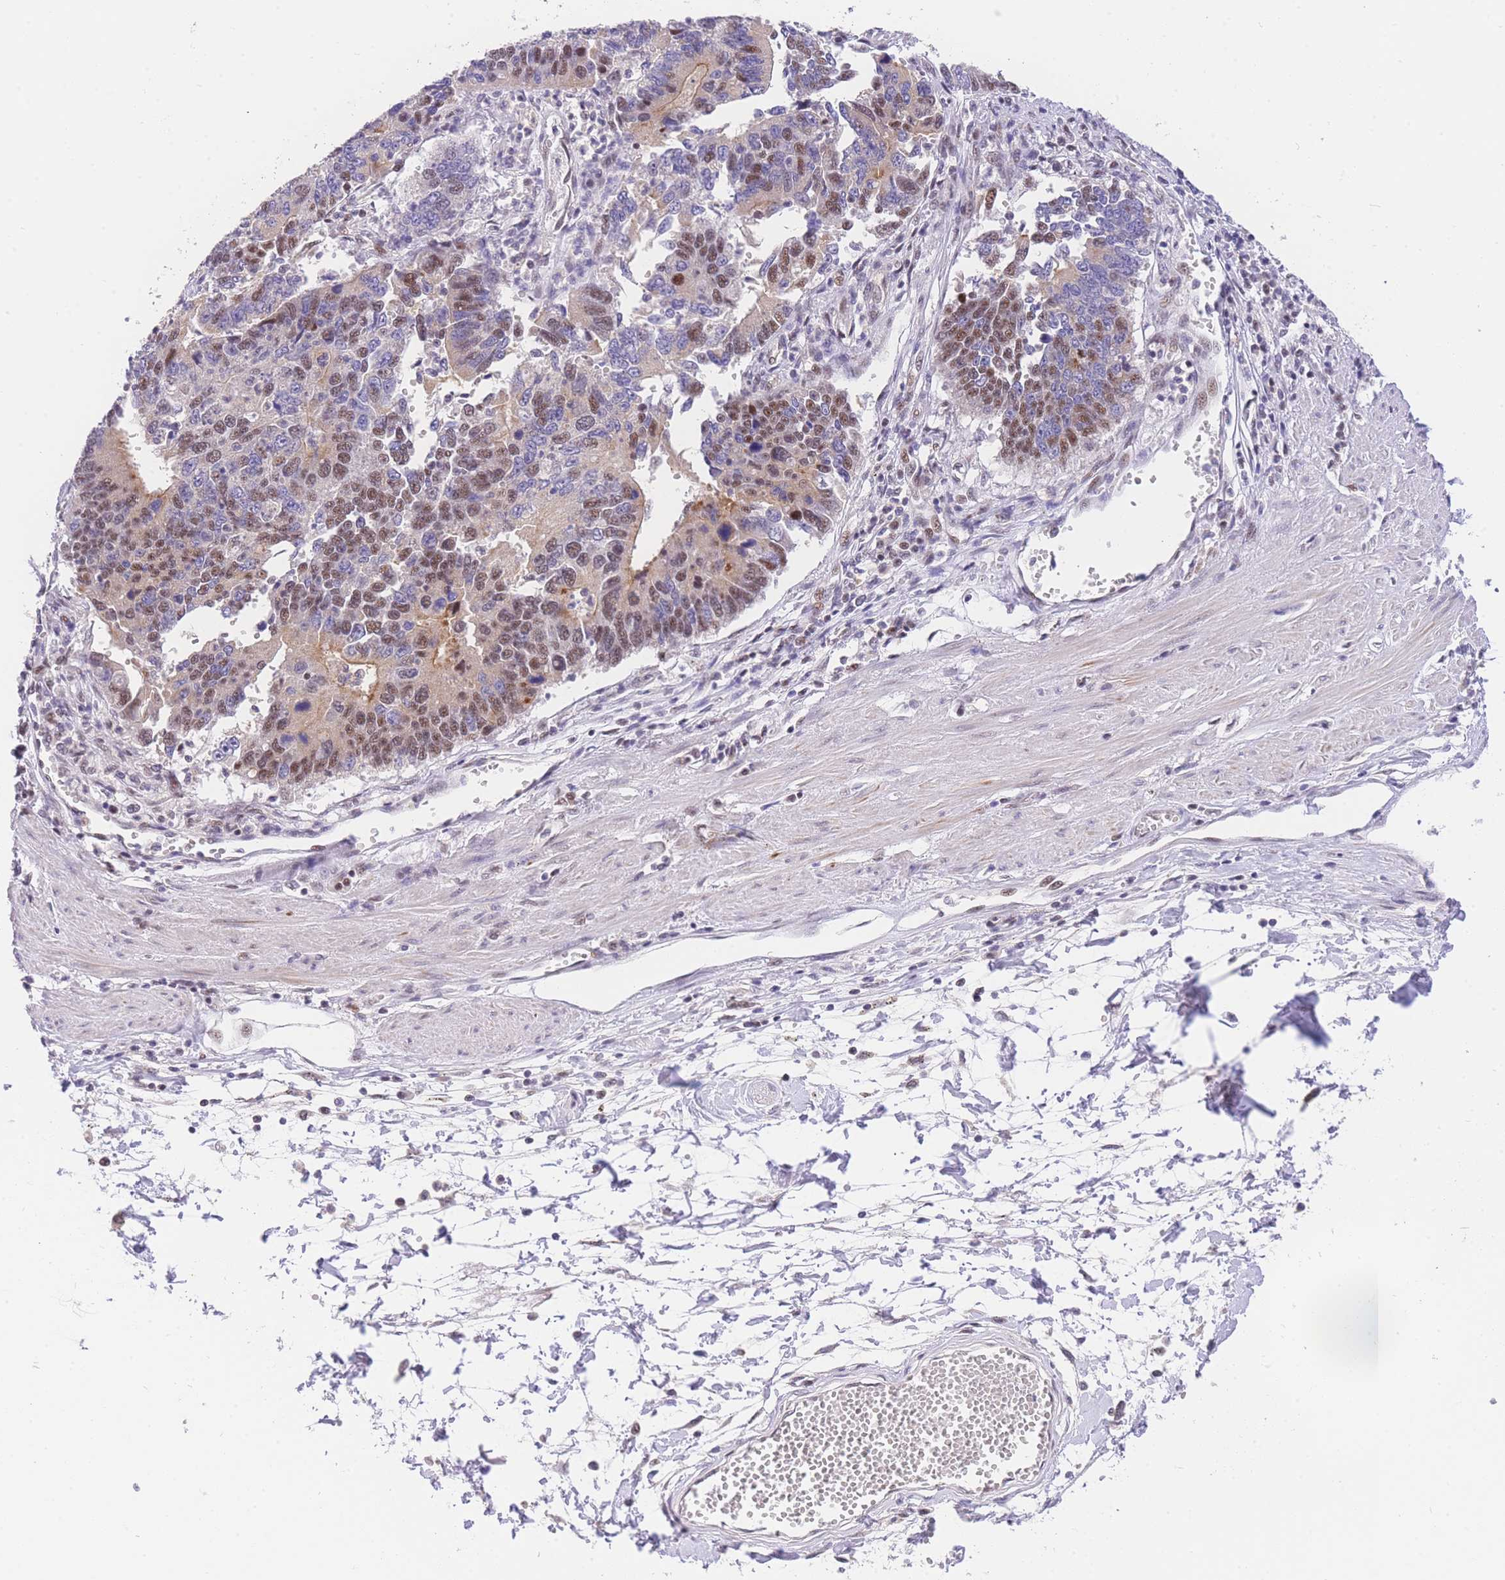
{"staining": {"intensity": "moderate", "quantity": "25%-75%", "location": "nuclear"}, "tissue": "stomach cancer", "cell_type": "Tumor cells", "image_type": "cancer", "snomed": [{"axis": "morphology", "description": "Adenocarcinoma, NOS"}, {"axis": "topography", "description": "Stomach"}], "caption": "This is an image of IHC staining of stomach adenocarcinoma, which shows moderate expression in the nuclear of tumor cells.", "gene": "SLC35F2", "patient": {"sex": "male", "age": 59}}